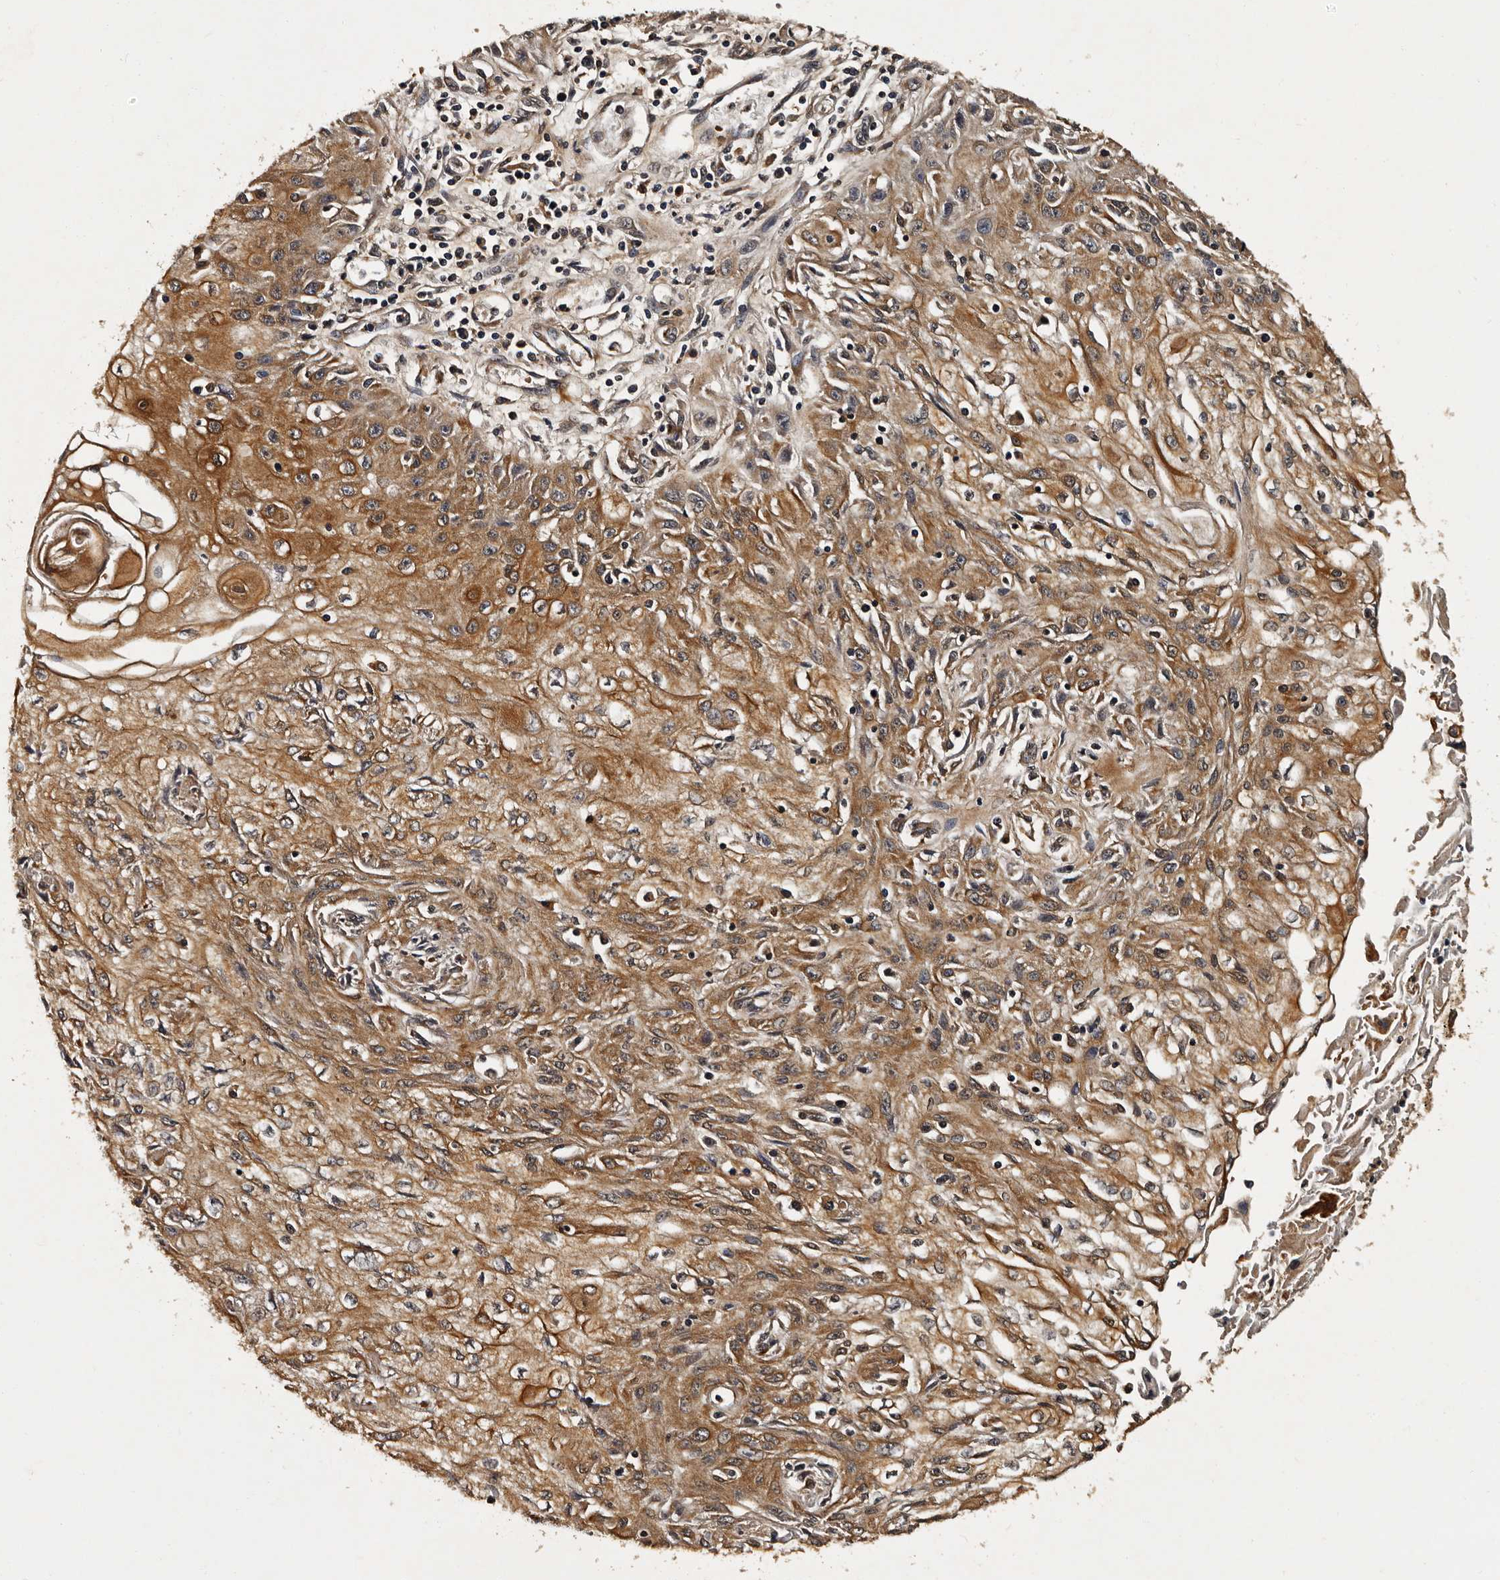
{"staining": {"intensity": "moderate", "quantity": ">75%", "location": "cytoplasmic/membranous"}, "tissue": "skin cancer", "cell_type": "Tumor cells", "image_type": "cancer", "snomed": [{"axis": "morphology", "description": "Squamous cell carcinoma, NOS"}, {"axis": "morphology", "description": "Squamous cell carcinoma, metastatic, NOS"}, {"axis": "topography", "description": "Skin"}, {"axis": "topography", "description": "Lymph node"}], "caption": "Tumor cells demonstrate moderate cytoplasmic/membranous staining in about >75% of cells in skin cancer. (Brightfield microscopy of DAB IHC at high magnification).", "gene": "CPNE3", "patient": {"sex": "male", "age": 75}}